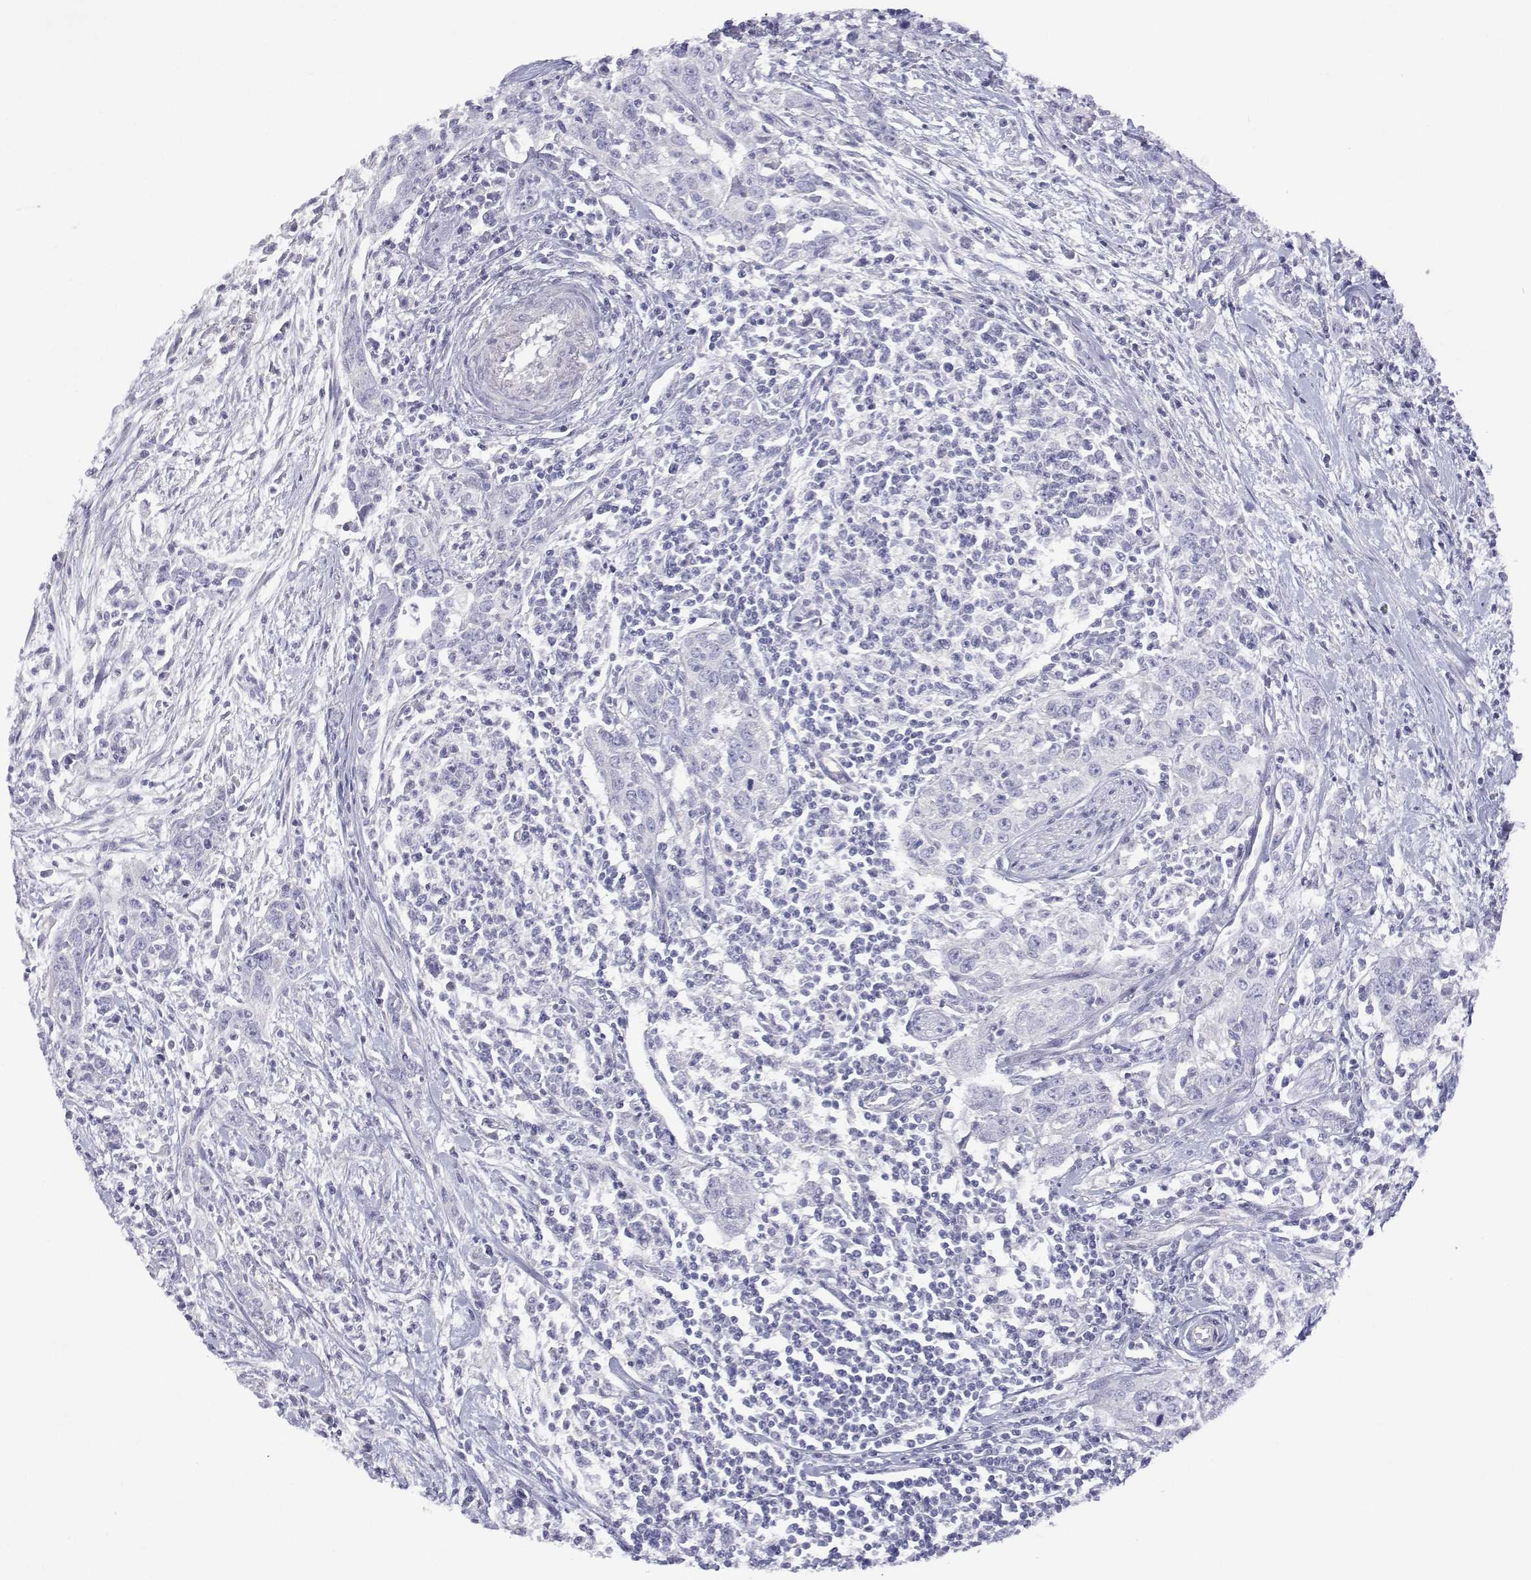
{"staining": {"intensity": "negative", "quantity": "none", "location": "none"}, "tissue": "urothelial cancer", "cell_type": "Tumor cells", "image_type": "cancer", "snomed": [{"axis": "morphology", "description": "Urothelial carcinoma, High grade"}, {"axis": "topography", "description": "Urinary bladder"}], "caption": "This histopathology image is of urothelial carcinoma (high-grade) stained with immunohistochemistry (IHC) to label a protein in brown with the nuclei are counter-stained blue. There is no expression in tumor cells.", "gene": "ANKRD65", "patient": {"sex": "male", "age": 83}}